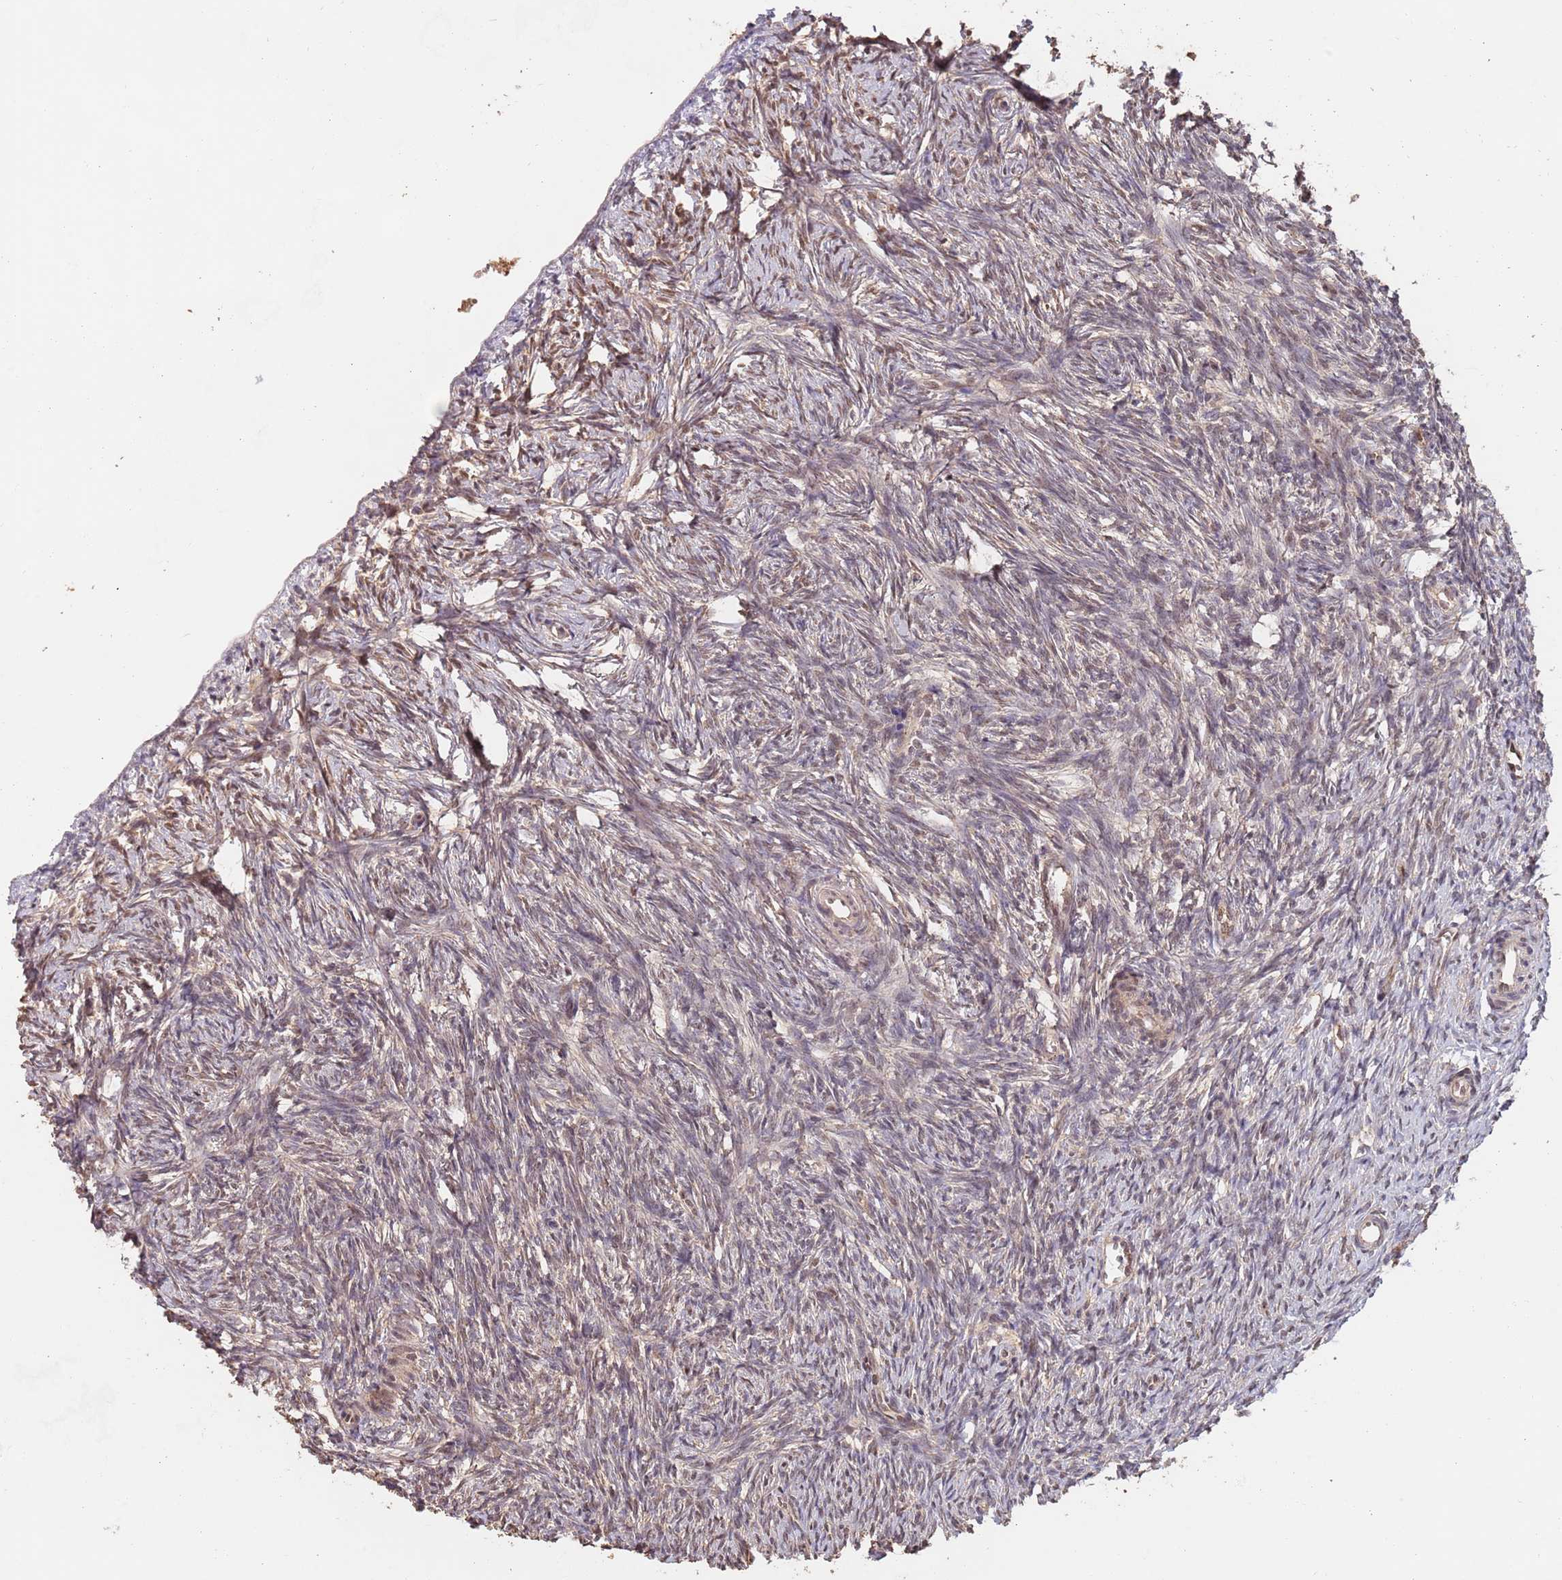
{"staining": {"intensity": "moderate", "quantity": ">75%", "location": "cytoplasmic/membranous,nuclear"}, "tissue": "ovary", "cell_type": "Follicle cells", "image_type": "normal", "snomed": [{"axis": "morphology", "description": "Normal tissue, NOS"}, {"axis": "topography", "description": "Ovary"}], "caption": "An immunohistochemistry (IHC) micrograph of unremarkable tissue is shown. Protein staining in brown shows moderate cytoplasmic/membranous,nuclear positivity in ovary within follicle cells. (IHC, brightfield microscopy, high magnification).", "gene": "RFXANK", "patient": {"sex": "female", "age": 51}}